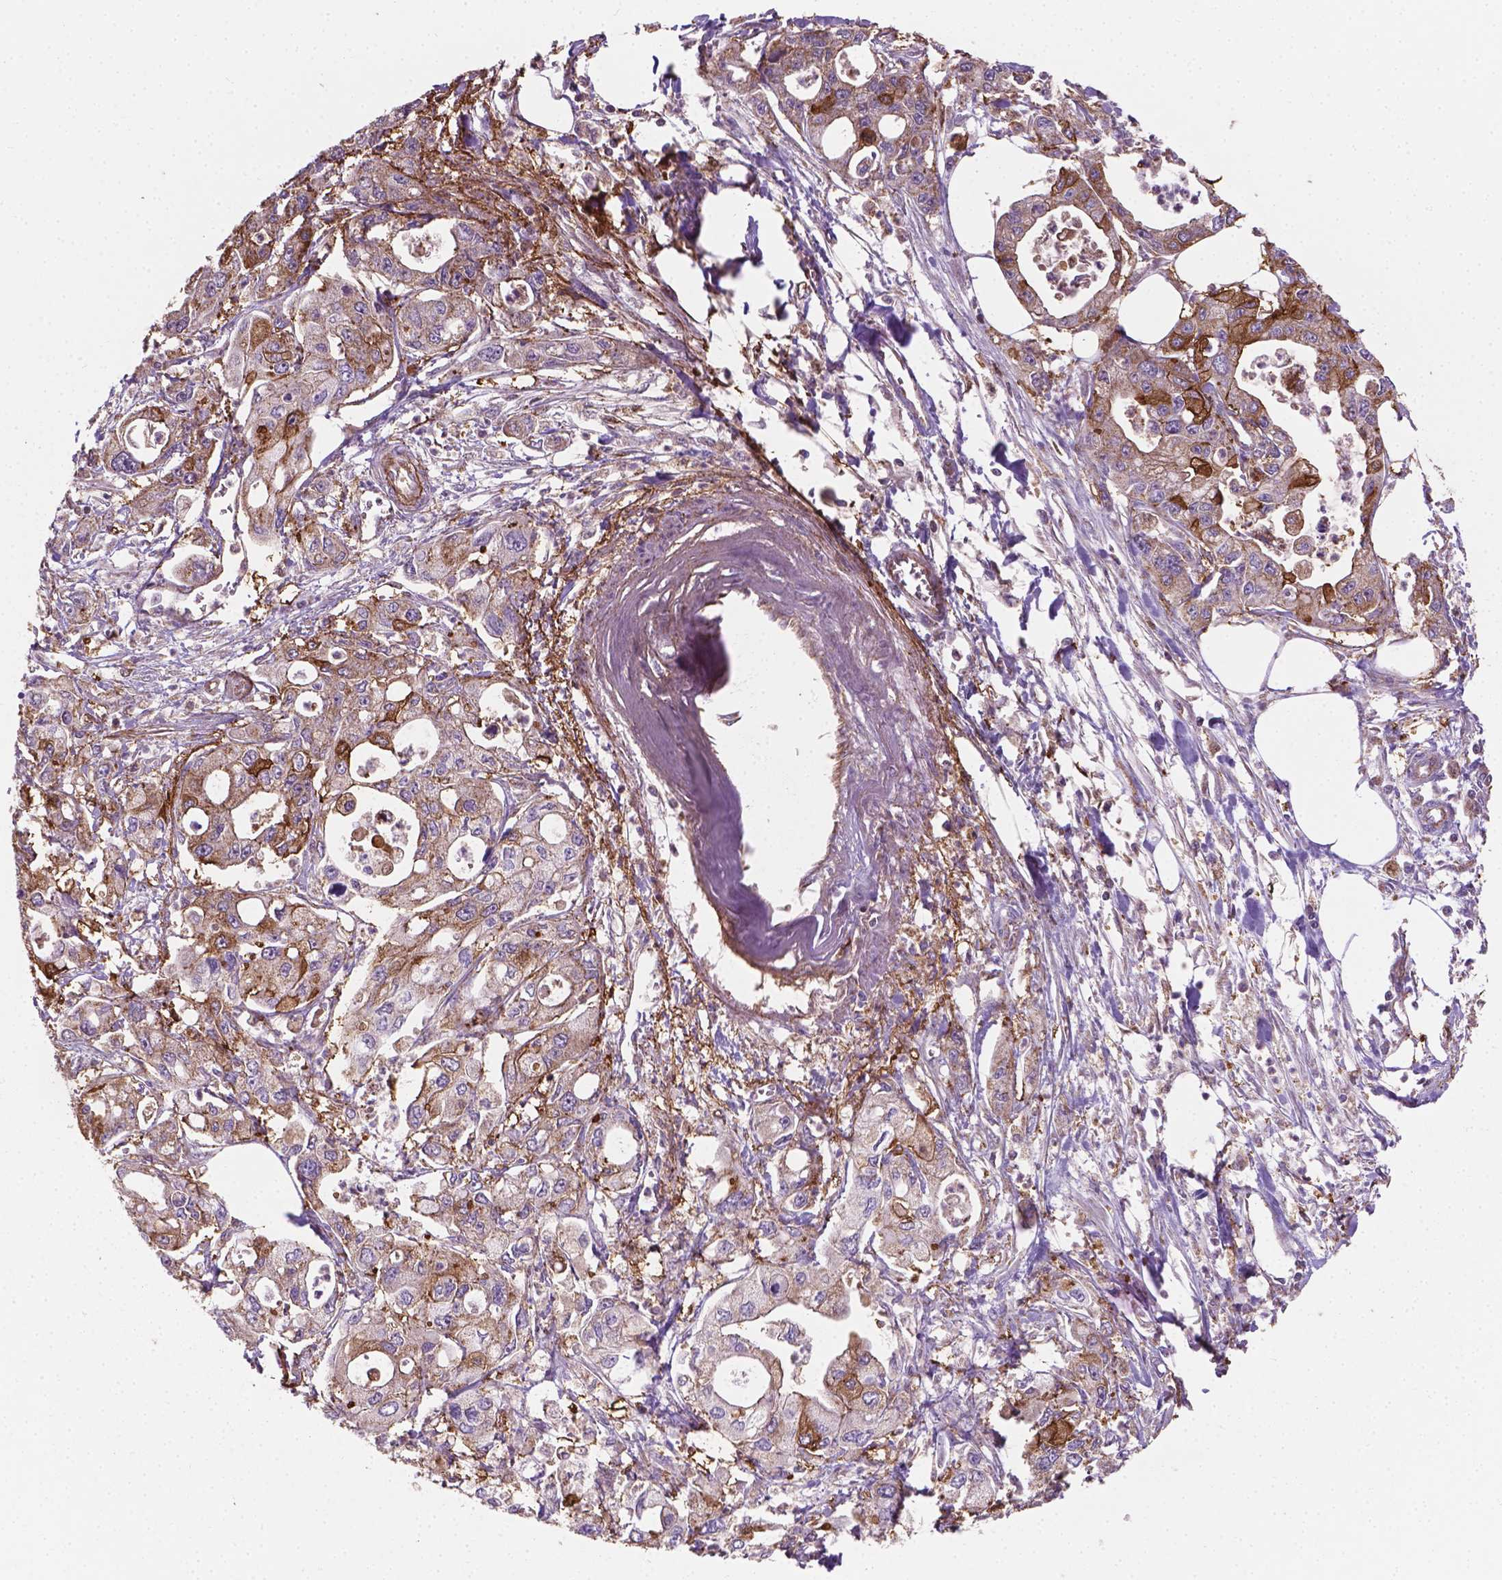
{"staining": {"intensity": "moderate", "quantity": ">75%", "location": "cytoplasmic/membranous"}, "tissue": "pancreatic cancer", "cell_type": "Tumor cells", "image_type": "cancer", "snomed": [{"axis": "morphology", "description": "Adenocarcinoma, NOS"}, {"axis": "topography", "description": "Pancreas"}], "caption": "A brown stain shows moderate cytoplasmic/membranous expression of a protein in human adenocarcinoma (pancreatic) tumor cells.", "gene": "TCAF1", "patient": {"sex": "male", "age": 70}}